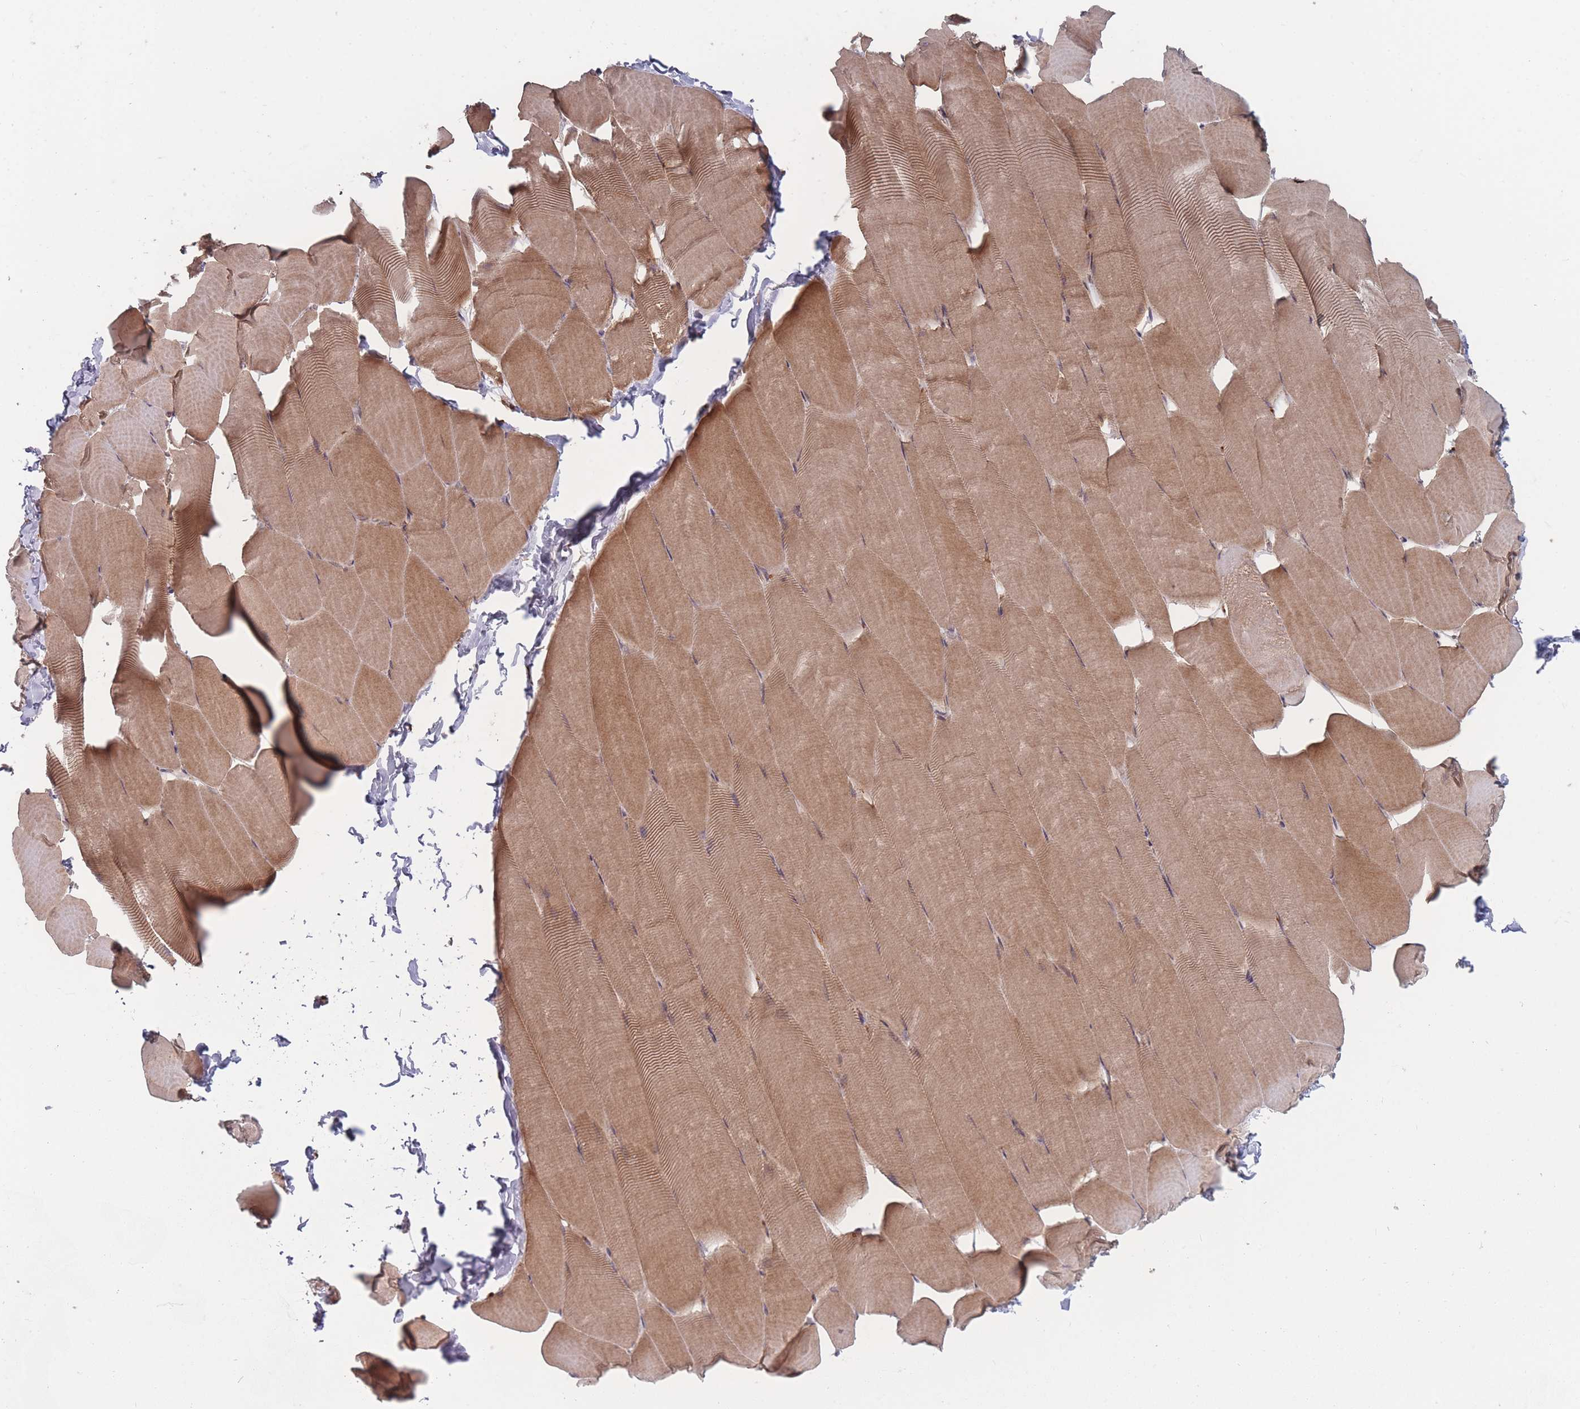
{"staining": {"intensity": "moderate", "quantity": "25%-75%", "location": "cytoplasmic/membranous"}, "tissue": "skeletal muscle", "cell_type": "Myocytes", "image_type": "normal", "snomed": [{"axis": "morphology", "description": "Normal tissue, NOS"}, {"axis": "topography", "description": "Skeletal muscle"}], "caption": "Immunohistochemical staining of normal human skeletal muscle shows medium levels of moderate cytoplasmic/membranous staining in approximately 25%-75% of myocytes.", "gene": "CNTRL", "patient": {"sex": "male", "age": 25}}